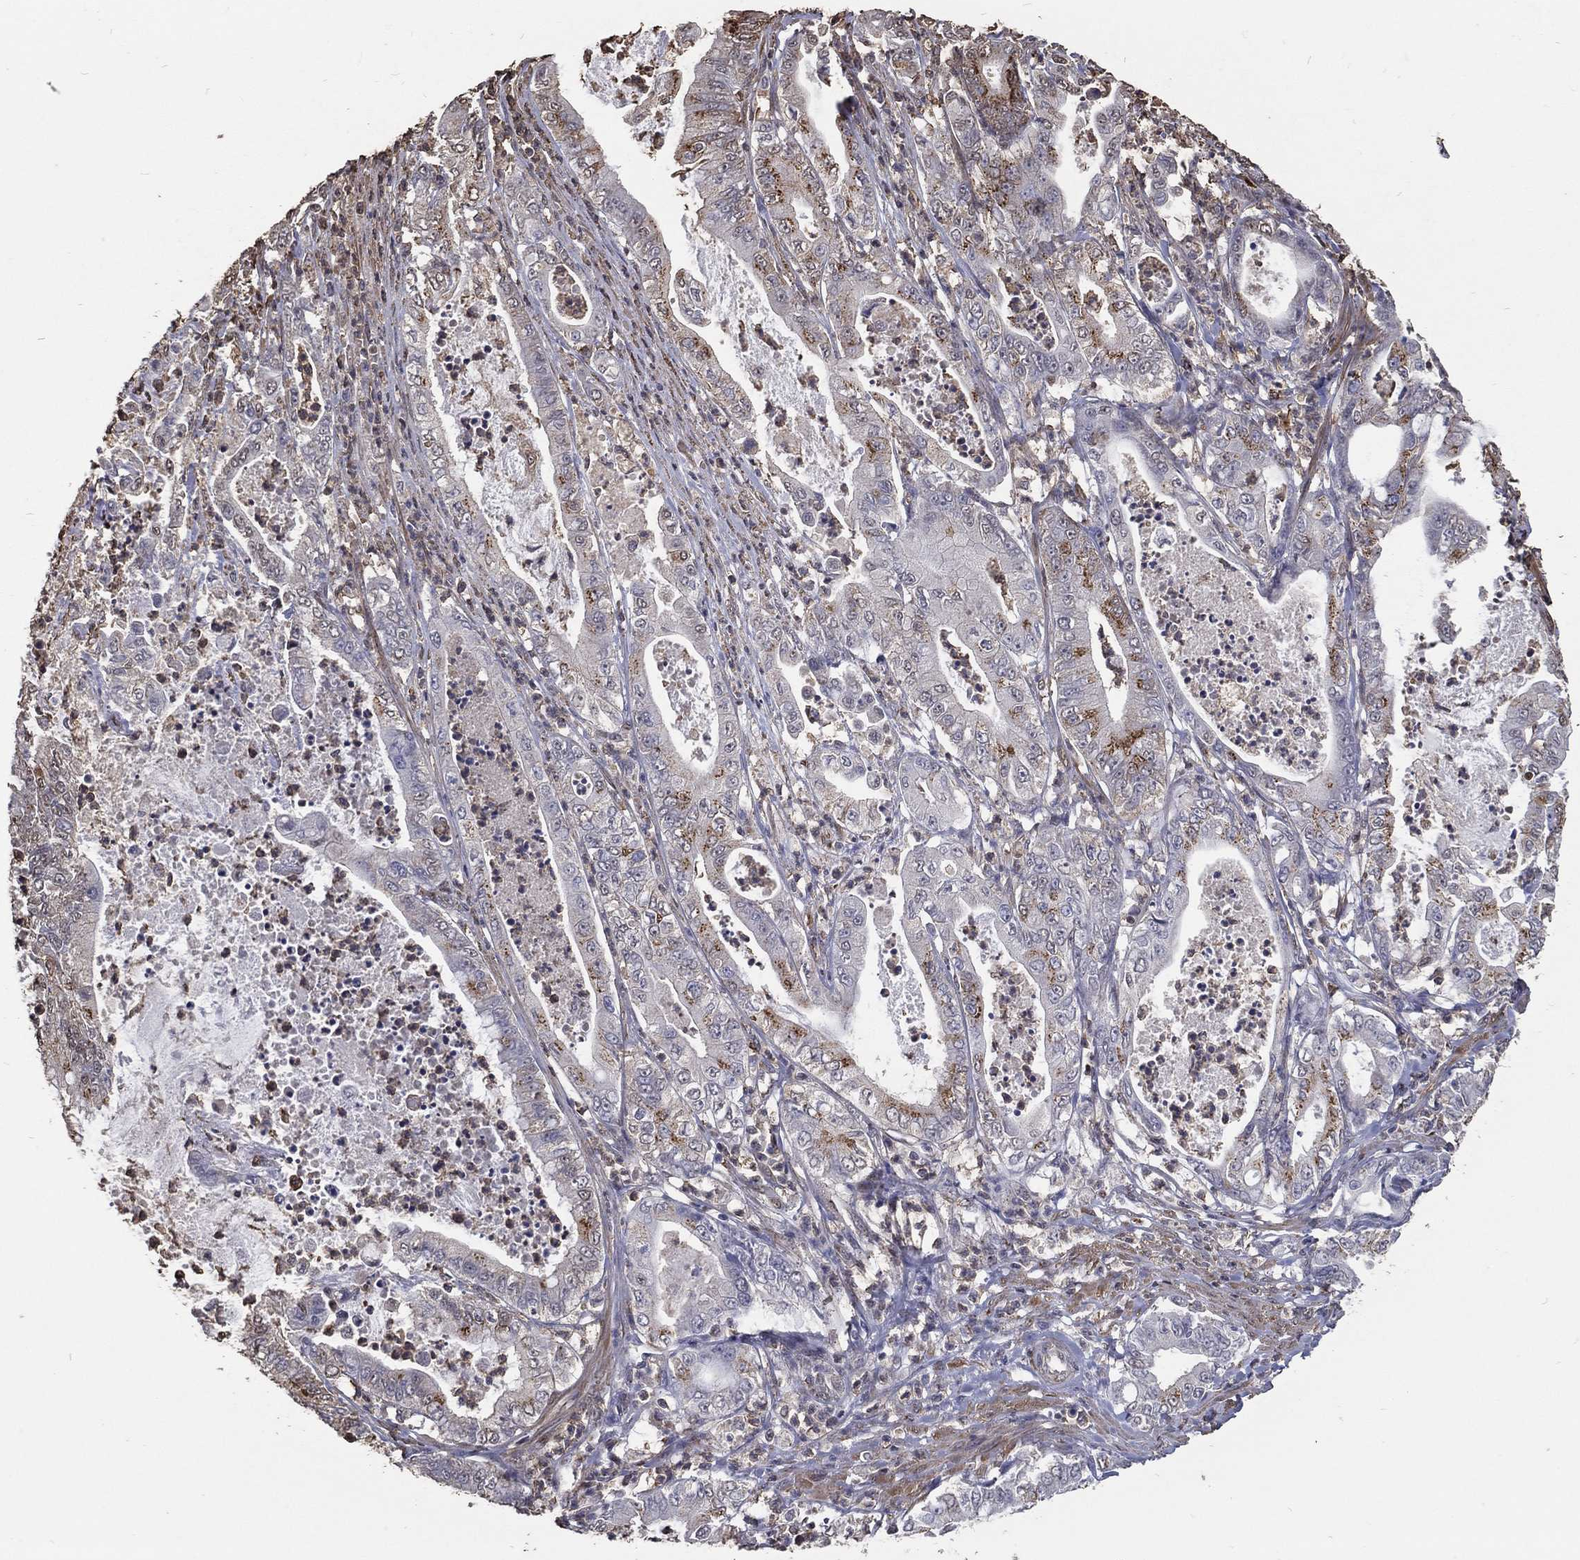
{"staining": {"intensity": "strong", "quantity": "<25%", "location": "cytoplasmic/membranous"}, "tissue": "pancreatic cancer", "cell_type": "Tumor cells", "image_type": "cancer", "snomed": [{"axis": "morphology", "description": "Adenocarcinoma, NOS"}, {"axis": "topography", "description": "Pancreas"}], "caption": "An image of pancreatic cancer stained for a protein exhibits strong cytoplasmic/membranous brown staining in tumor cells. The protein is stained brown, and the nuclei are stained in blue (DAB IHC with brightfield microscopy, high magnification).", "gene": "GPR183", "patient": {"sex": "male", "age": 71}}